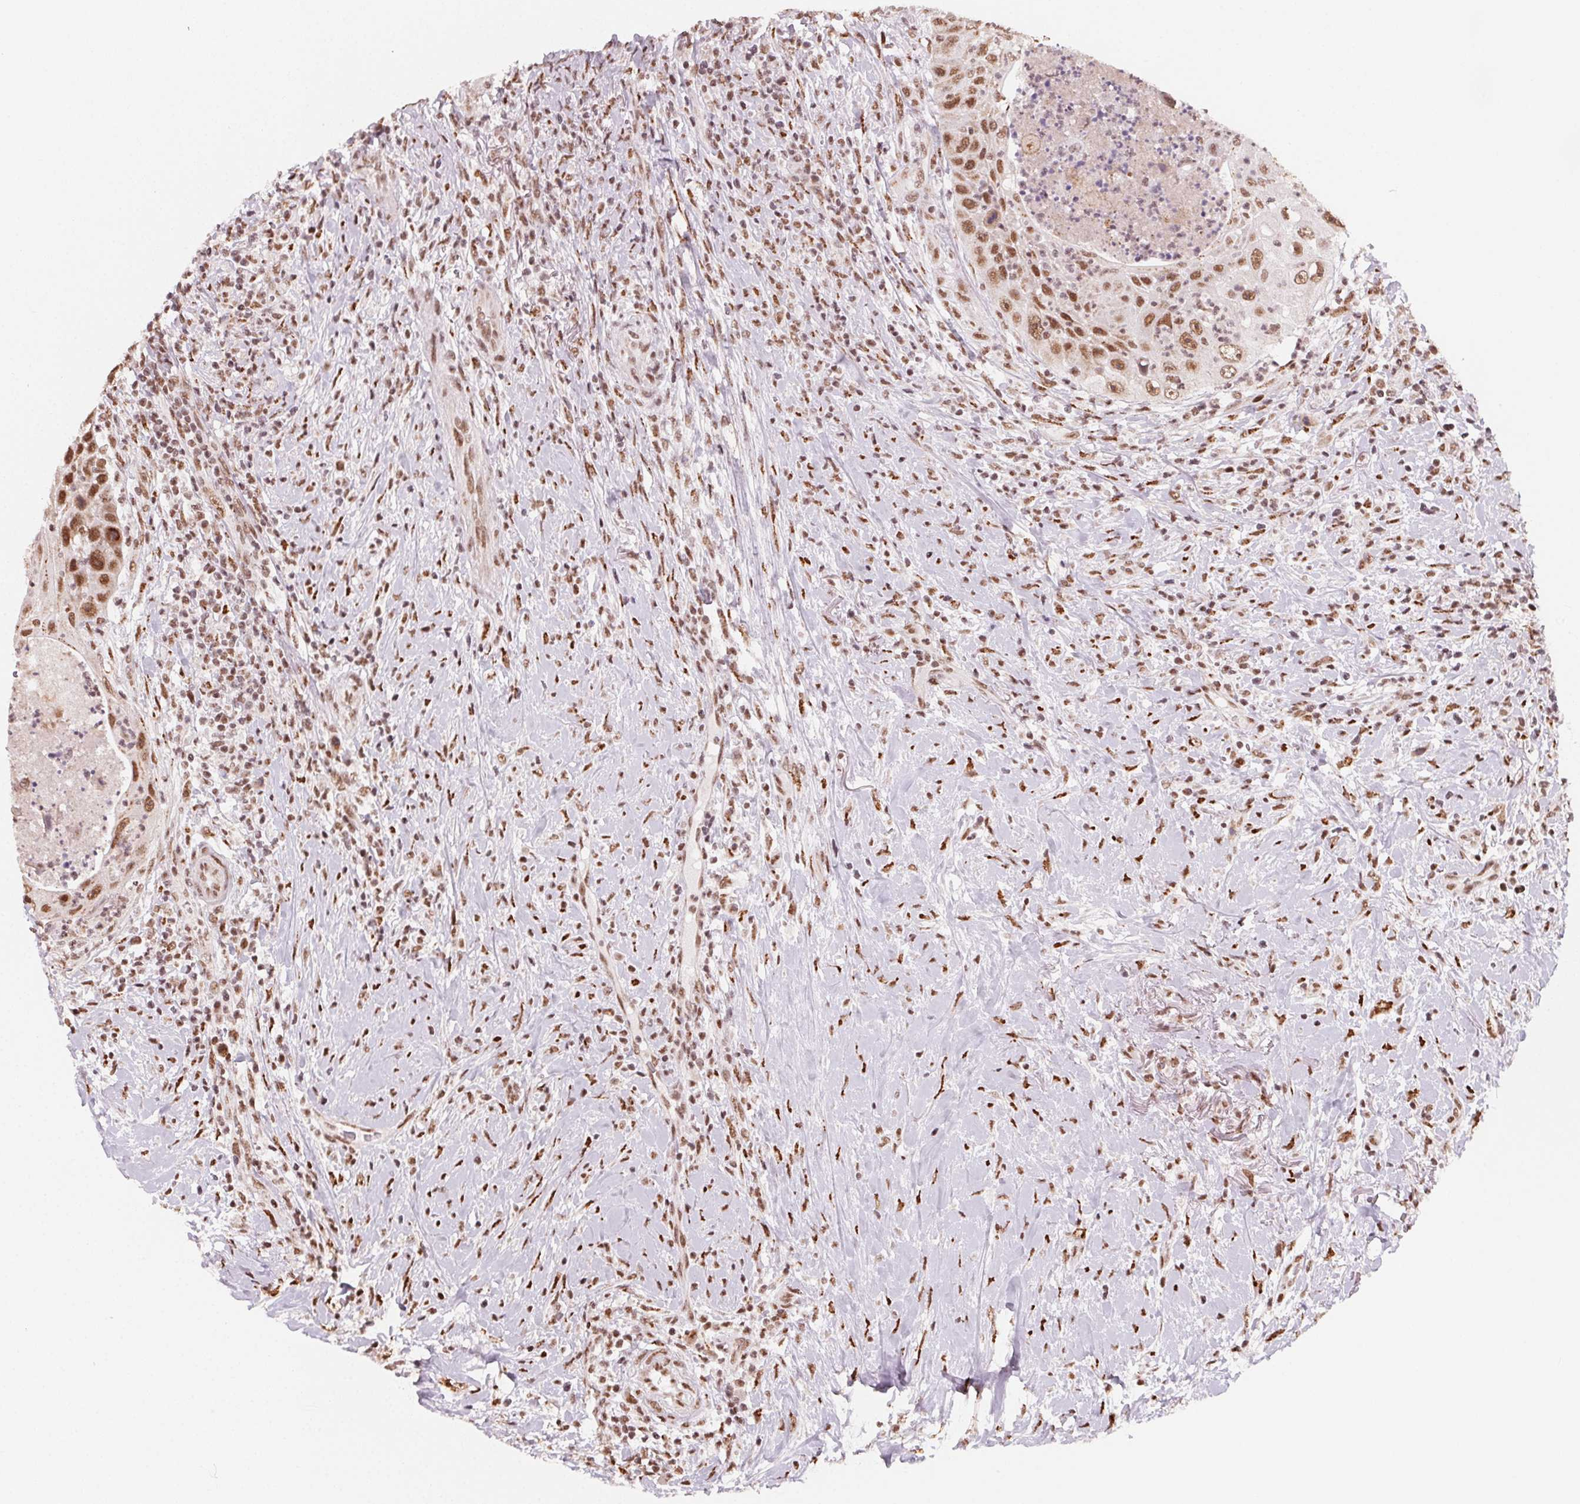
{"staining": {"intensity": "moderate", "quantity": ">75%", "location": "nuclear"}, "tissue": "head and neck cancer", "cell_type": "Tumor cells", "image_type": "cancer", "snomed": [{"axis": "morphology", "description": "Squamous cell carcinoma, NOS"}, {"axis": "topography", "description": "Head-Neck"}], "caption": "This photomicrograph exhibits head and neck cancer (squamous cell carcinoma) stained with immunohistochemistry (IHC) to label a protein in brown. The nuclear of tumor cells show moderate positivity for the protein. Nuclei are counter-stained blue.", "gene": "TOPORS", "patient": {"sex": "male", "age": 69}}